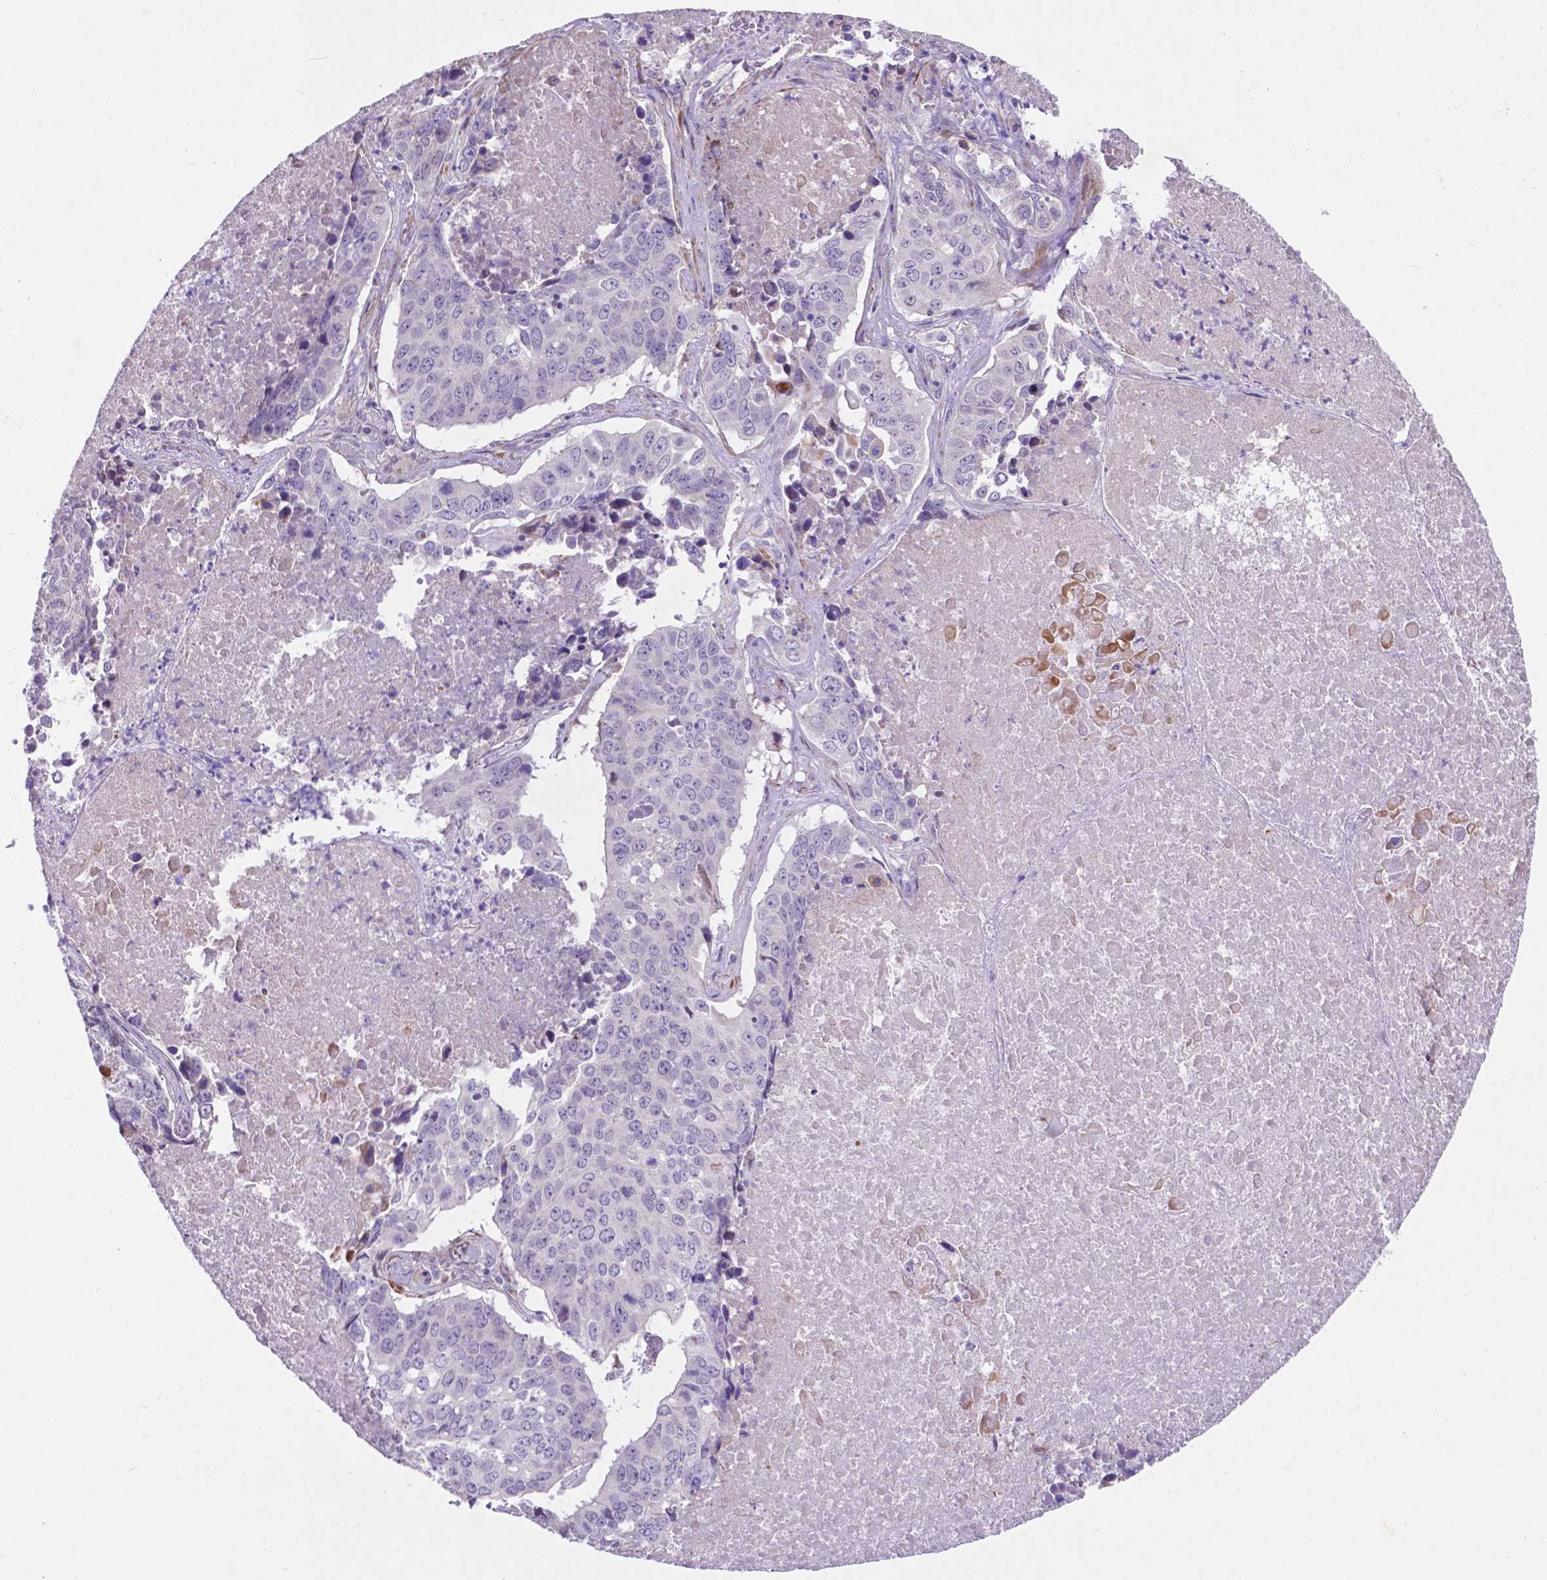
{"staining": {"intensity": "negative", "quantity": "none", "location": "none"}, "tissue": "lung cancer", "cell_type": "Tumor cells", "image_type": "cancer", "snomed": [{"axis": "morphology", "description": "Normal tissue, NOS"}, {"axis": "morphology", "description": "Squamous cell carcinoma, NOS"}, {"axis": "topography", "description": "Bronchus"}, {"axis": "topography", "description": "Lung"}], "caption": "Photomicrograph shows no protein positivity in tumor cells of lung cancer (squamous cell carcinoma) tissue. (Brightfield microscopy of DAB immunohistochemistry at high magnification).", "gene": "PFKFB4", "patient": {"sex": "male", "age": 64}}